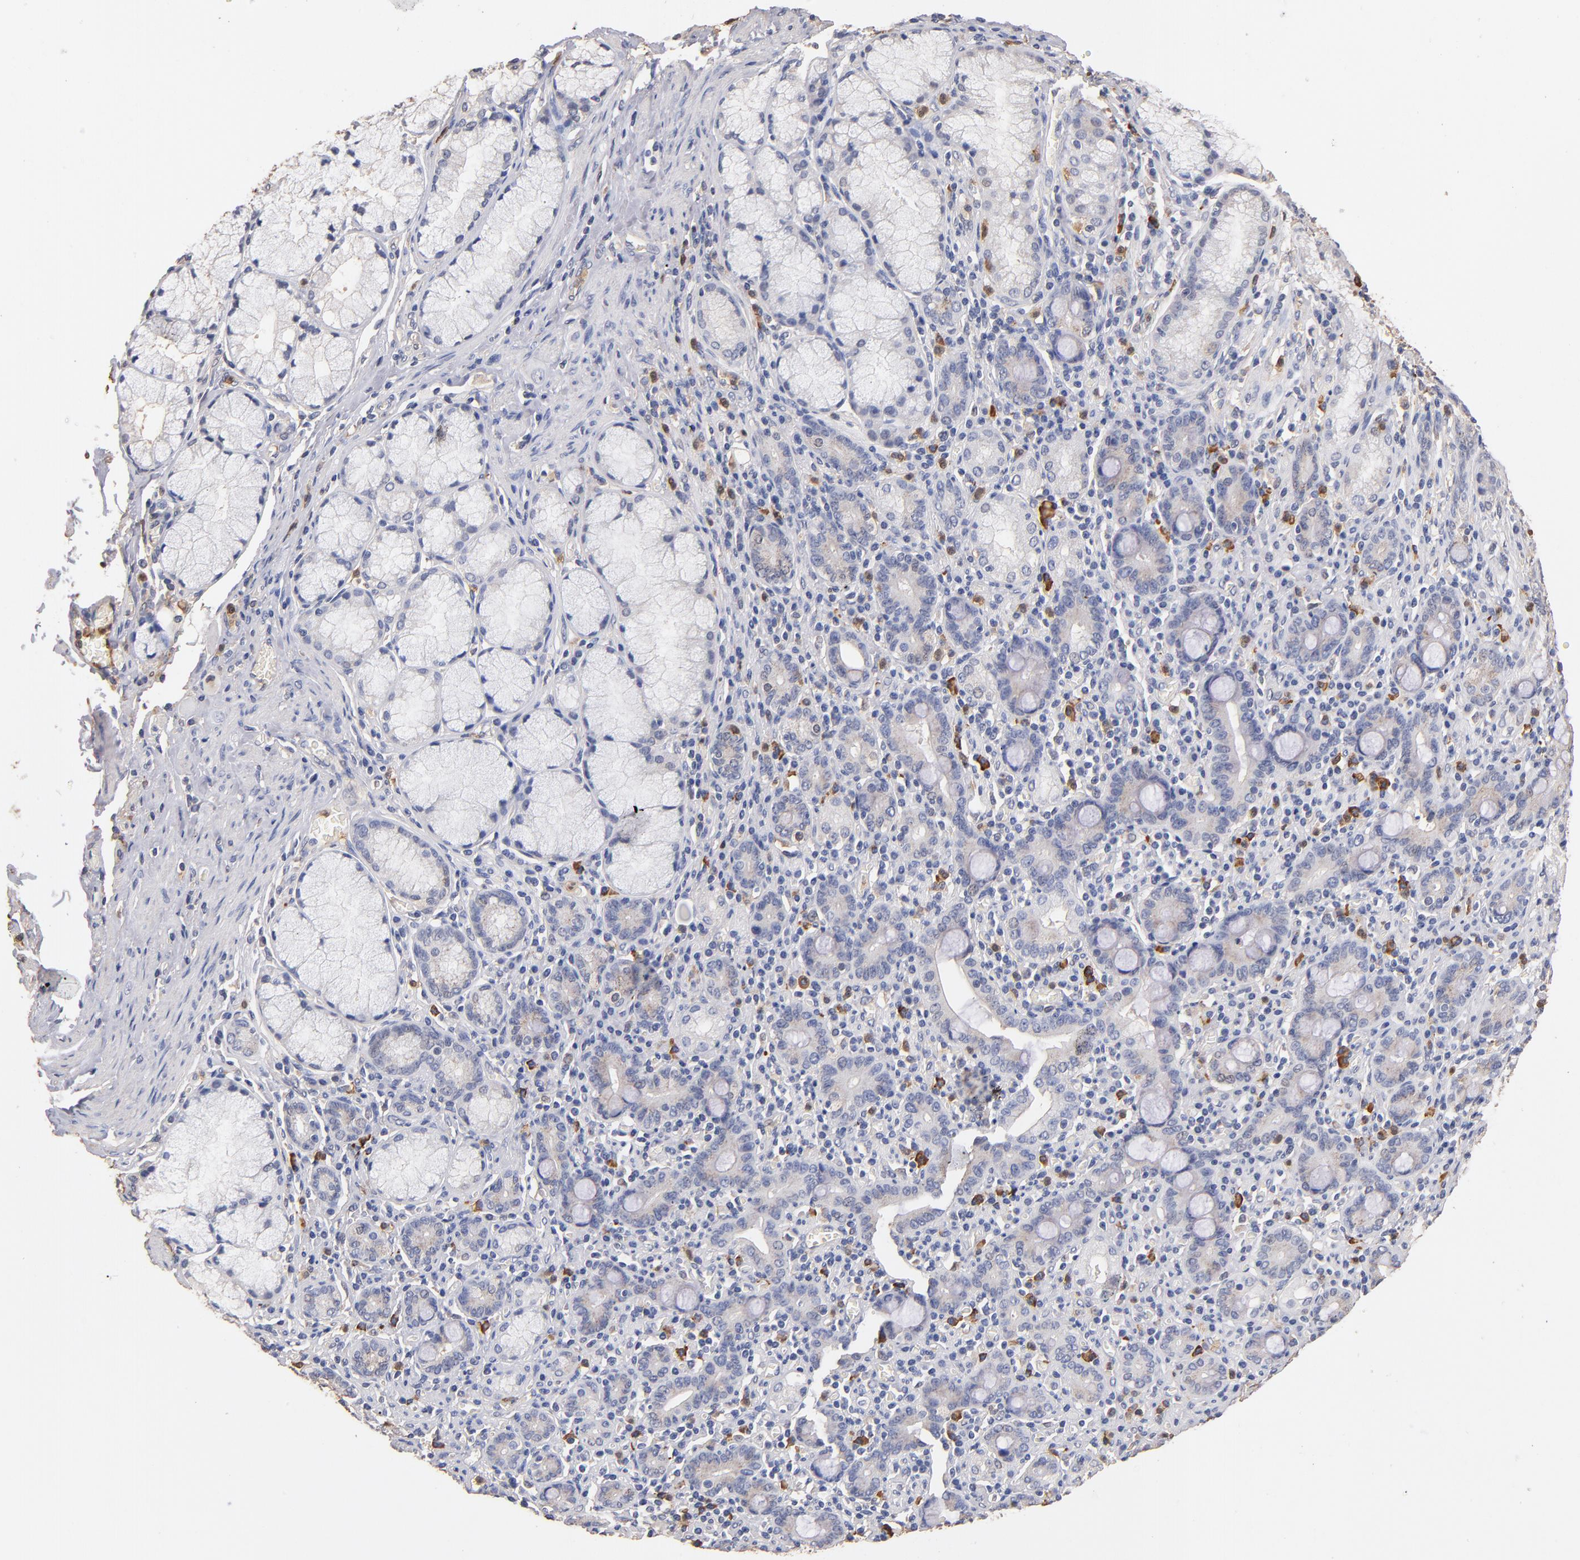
{"staining": {"intensity": "weak", "quantity": "25%-75%", "location": "cytoplasmic/membranous"}, "tissue": "pancreatic cancer", "cell_type": "Tumor cells", "image_type": "cancer", "snomed": [{"axis": "morphology", "description": "Adenocarcinoma, NOS"}, {"axis": "topography", "description": "Pancreas"}], "caption": "Pancreatic cancer tissue displays weak cytoplasmic/membranous positivity in about 25%-75% of tumor cells (DAB = brown stain, brightfield microscopy at high magnification).", "gene": "RO60", "patient": {"sex": "male", "age": 77}}